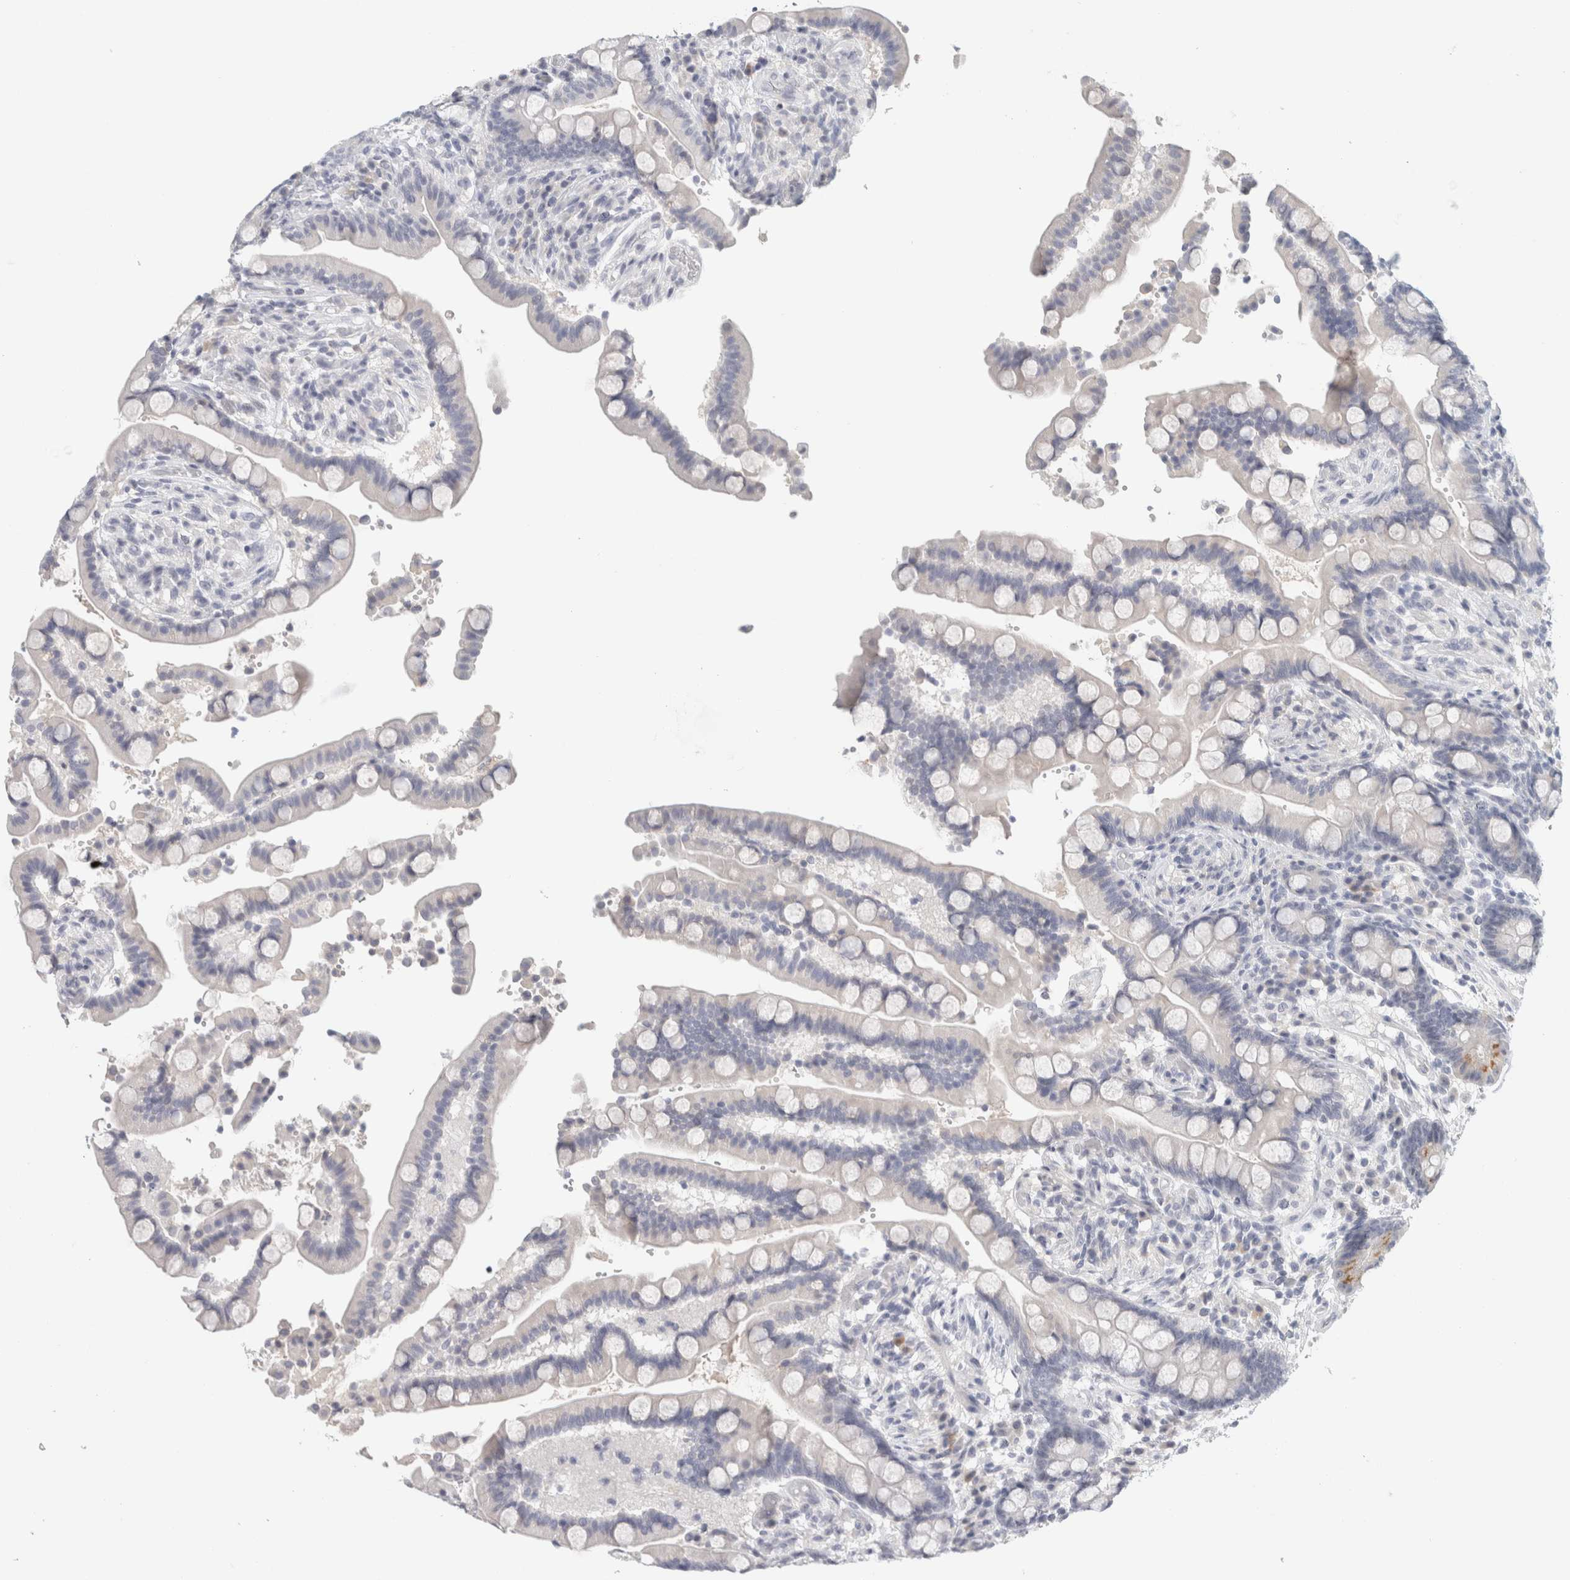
{"staining": {"intensity": "negative", "quantity": "none", "location": "none"}, "tissue": "colon", "cell_type": "Endothelial cells", "image_type": "normal", "snomed": [{"axis": "morphology", "description": "Normal tissue, NOS"}, {"axis": "topography", "description": "Colon"}], "caption": "Photomicrograph shows no significant protein staining in endothelial cells of benign colon. The staining is performed using DAB brown chromogen with nuclei counter-stained in using hematoxylin.", "gene": "STK31", "patient": {"sex": "male", "age": 73}}